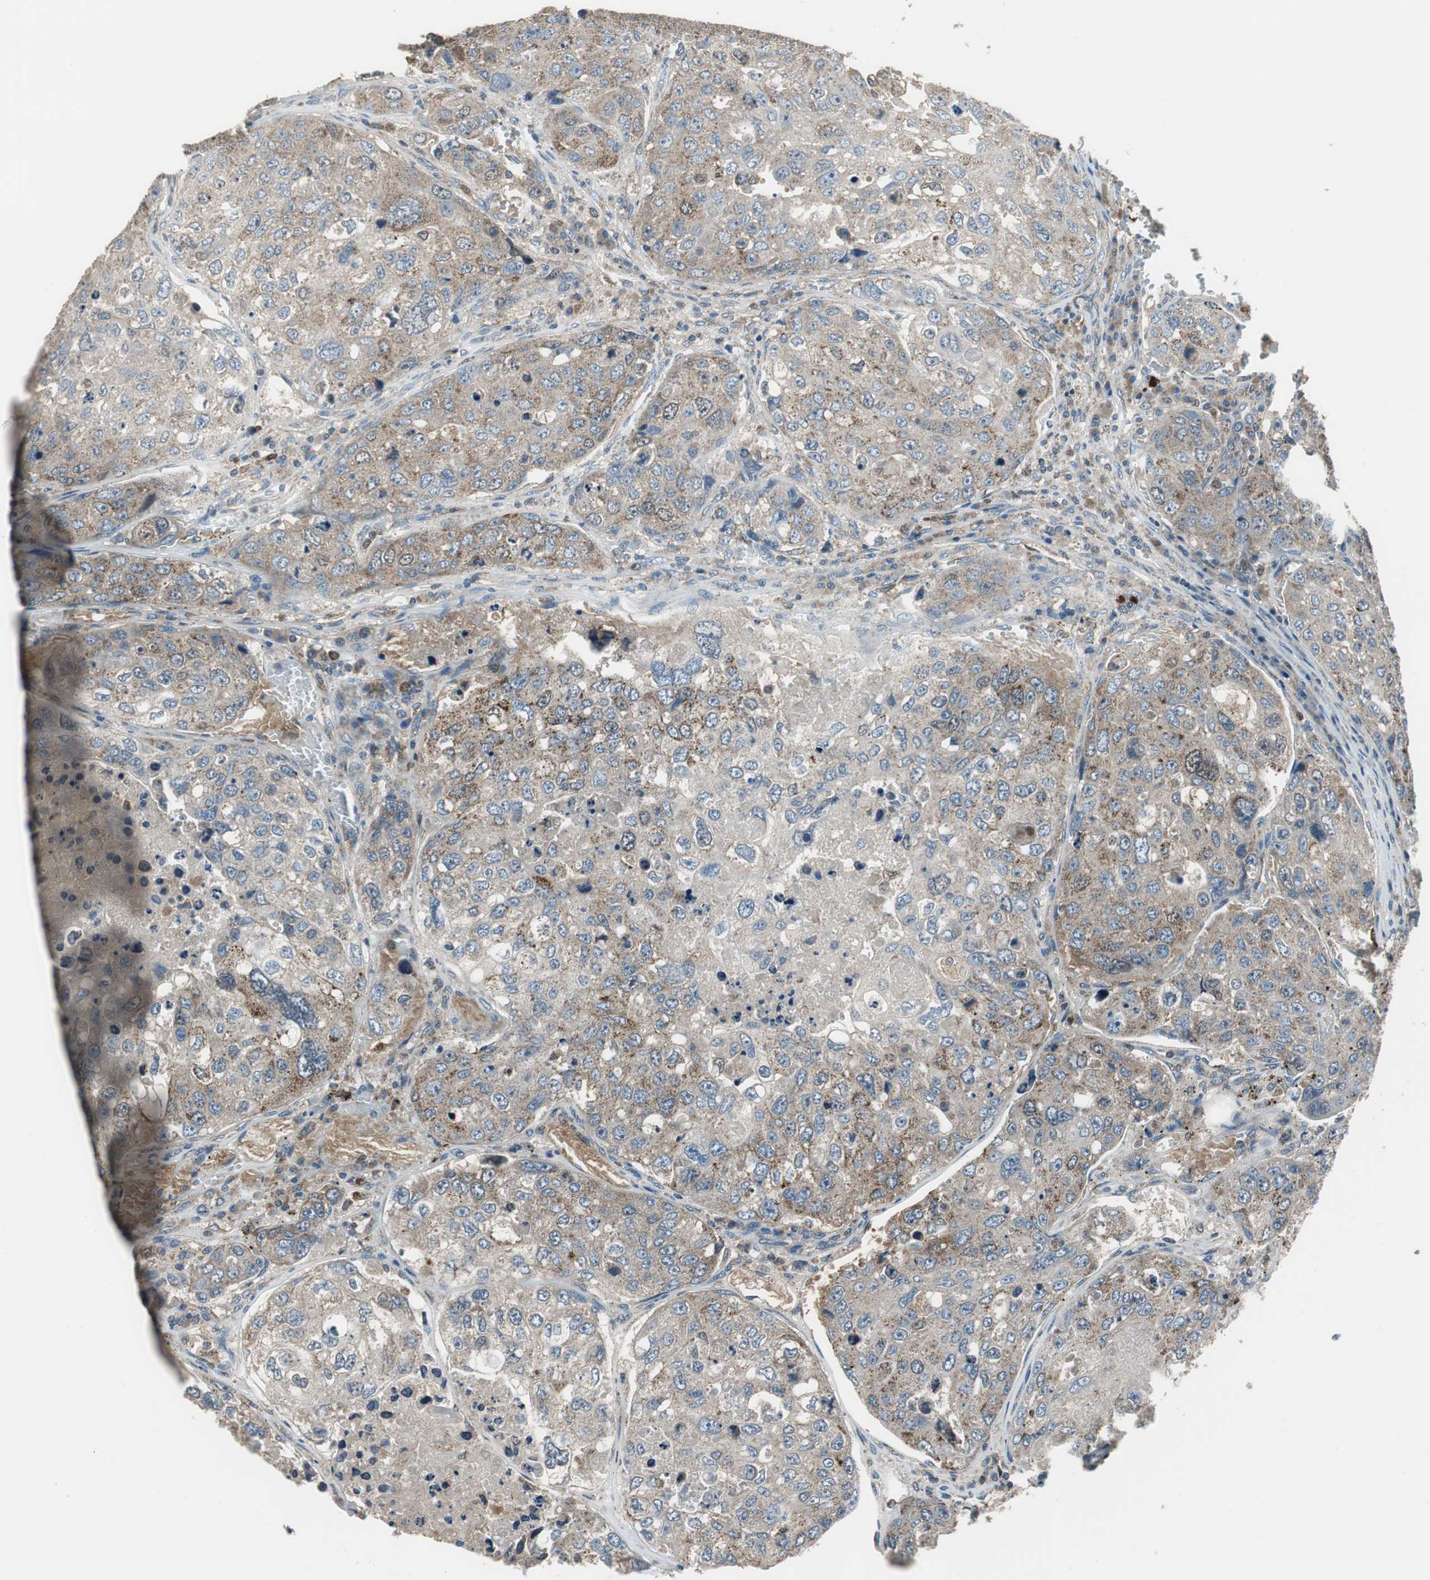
{"staining": {"intensity": "moderate", "quantity": "25%-75%", "location": "cytoplasmic/membranous,nuclear"}, "tissue": "urothelial cancer", "cell_type": "Tumor cells", "image_type": "cancer", "snomed": [{"axis": "morphology", "description": "Urothelial carcinoma, High grade"}, {"axis": "topography", "description": "Lymph node"}, {"axis": "topography", "description": "Urinary bladder"}], "caption": "A brown stain shows moderate cytoplasmic/membranous and nuclear positivity of a protein in human urothelial cancer tumor cells.", "gene": "PI4KB", "patient": {"sex": "male", "age": 51}}